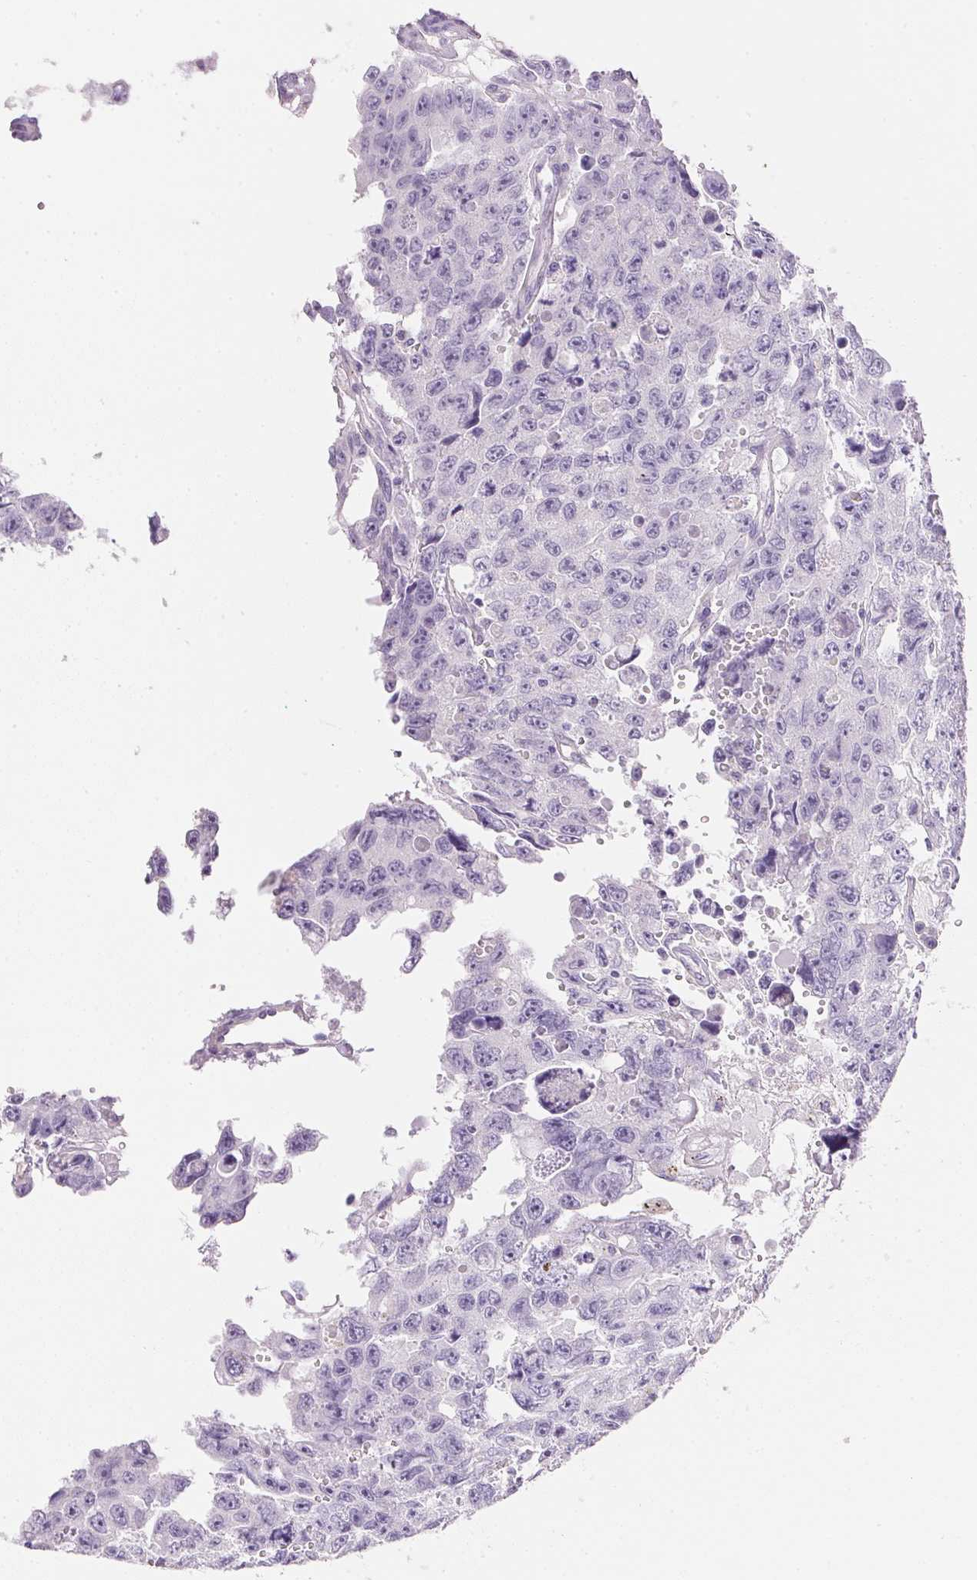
{"staining": {"intensity": "negative", "quantity": "none", "location": "none"}, "tissue": "testis cancer", "cell_type": "Tumor cells", "image_type": "cancer", "snomed": [{"axis": "morphology", "description": "Seminoma, NOS"}, {"axis": "topography", "description": "Testis"}], "caption": "DAB (3,3'-diaminobenzidine) immunohistochemical staining of human testis cancer (seminoma) reveals no significant staining in tumor cells. (DAB (3,3'-diaminobenzidine) immunohistochemistry visualized using brightfield microscopy, high magnification).", "gene": "KCNE2", "patient": {"sex": "male", "age": 26}}